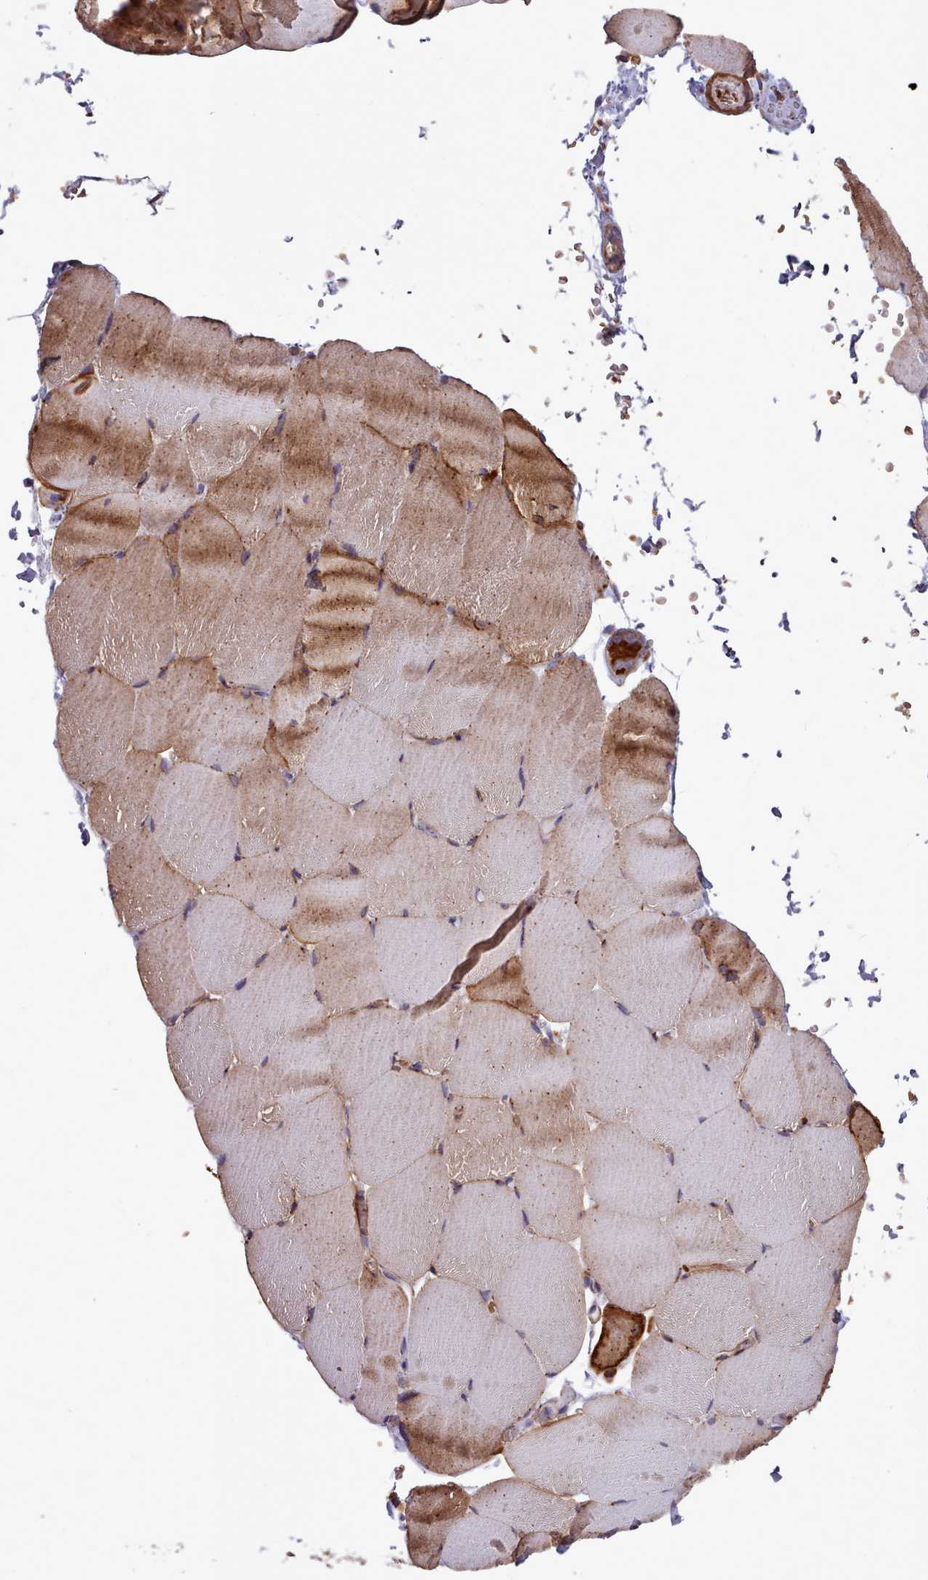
{"staining": {"intensity": "moderate", "quantity": "25%-75%", "location": "cytoplasmic/membranous"}, "tissue": "skeletal muscle", "cell_type": "Myocytes", "image_type": "normal", "snomed": [{"axis": "morphology", "description": "Normal tissue, NOS"}, {"axis": "topography", "description": "Skeletal muscle"}, {"axis": "topography", "description": "Parathyroid gland"}], "caption": "Protein expression by IHC shows moderate cytoplasmic/membranous staining in about 25%-75% of myocytes in unremarkable skeletal muscle. Nuclei are stained in blue.", "gene": "PACSIN3", "patient": {"sex": "female", "age": 37}}